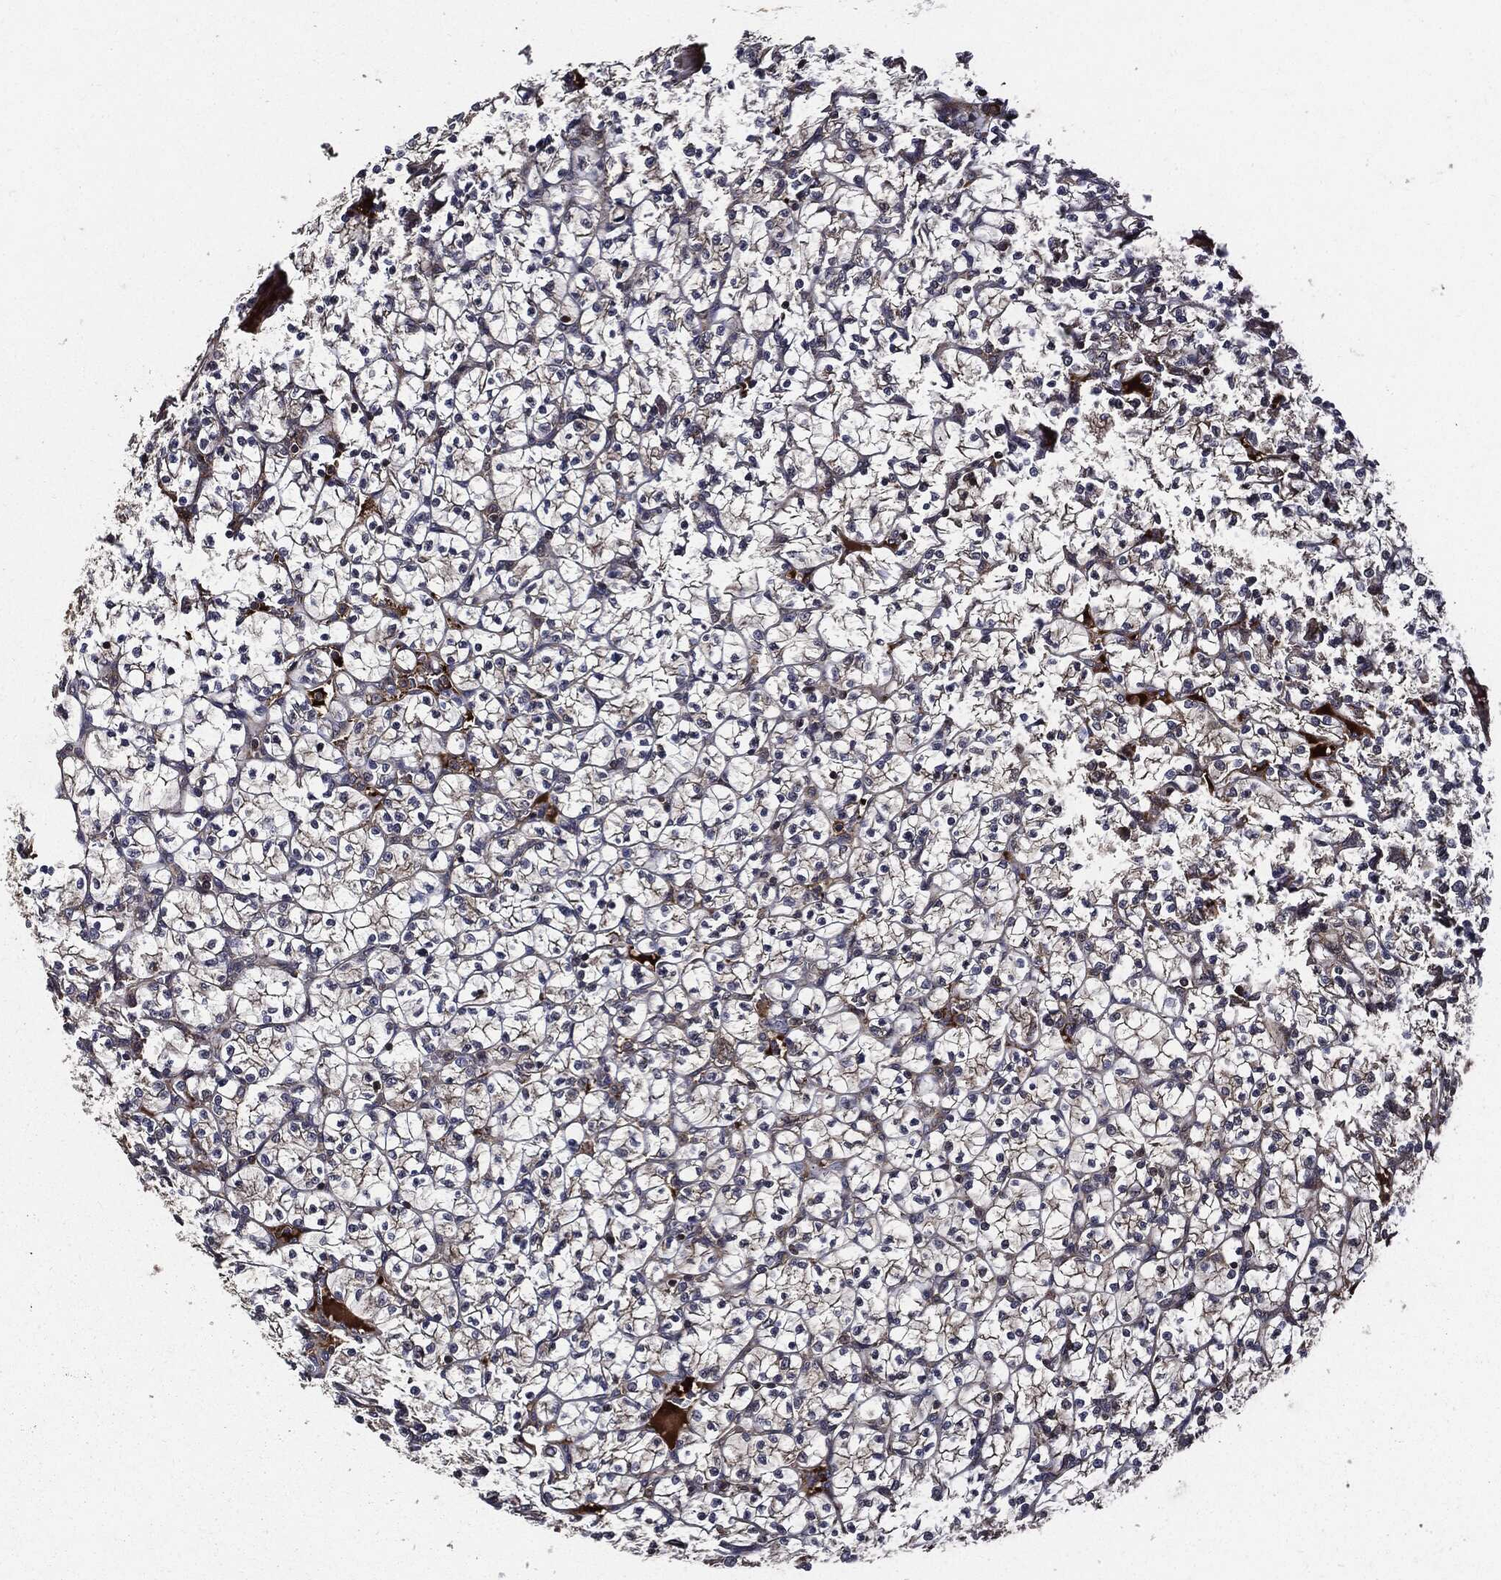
{"staining": {"intensity": "moderate", "quantity": "25%-75%", "location": "cytoplasmic/membranous"}, "tissue": "renal cancer", "cell_type": "Tumor cells", "image_type": "cancer", "snomed": [{"axis": "morphology", "description": "Adenocarcinoma, NOS"}, {"axis": "topography", "description": "Kidney"}], "caption": "Human renal cancer stained for a protein (brown) displays moderate cytoplasmic/membranous positive staining in about 25%-75% of tumor cells.", "gene": "HTT", "patient": {"sex": "female", "age": 89}}